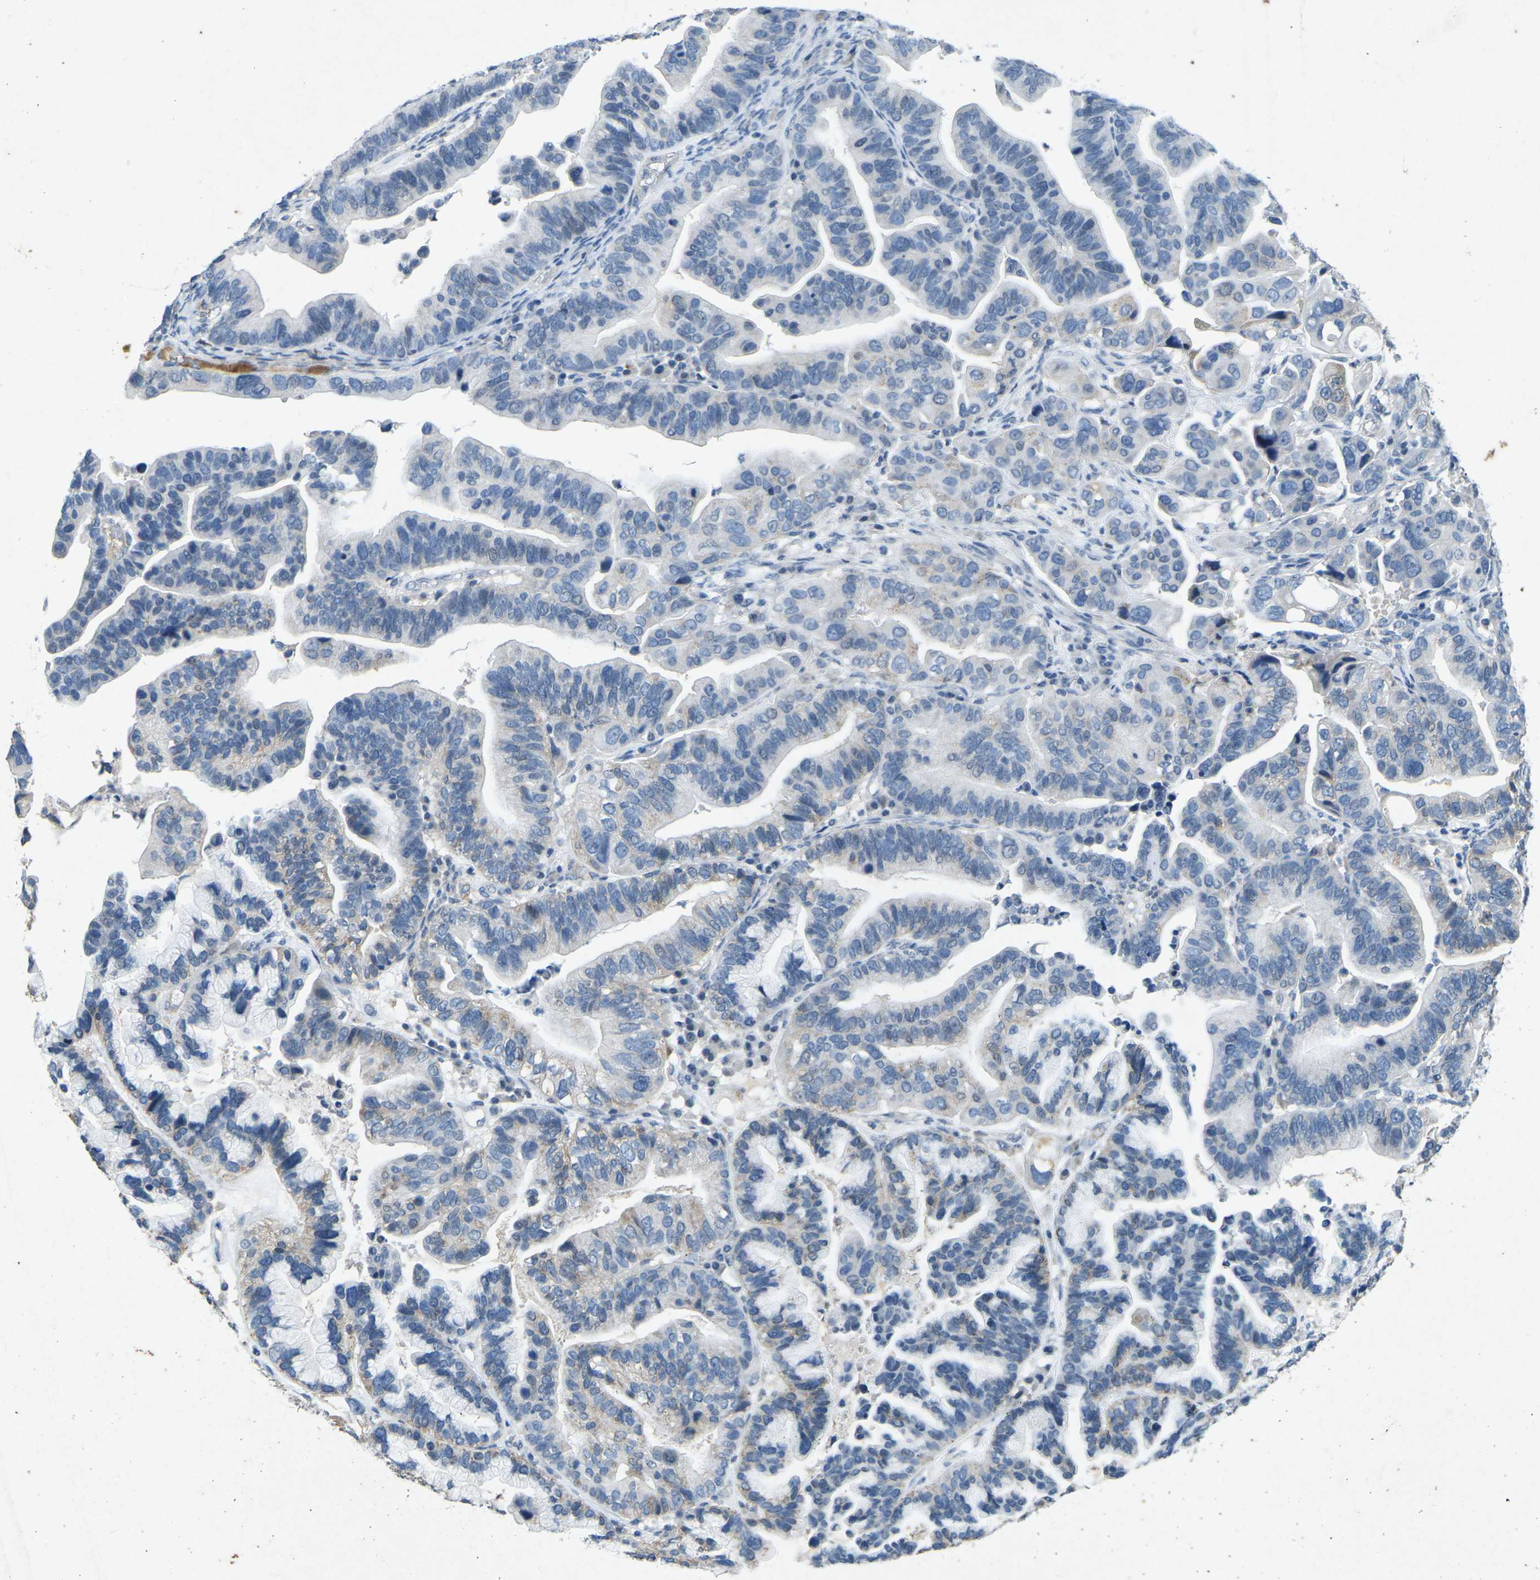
{"staining": {"intensity": "negative", "quantity": "none", "location": "none"}, "tissue": "ovarian cancer", "cell_type": "Tumor cells", "image_type": "cancer", "snomed": [{"axis": "morphology", "description": "Cystadenocarcinoma, serous, NOS"}, {"axis": "topography", "description": "Ovary"}], "caption": "IHC of ovarian cancer demonstrates no staining in tumor cells.", "gene": "A1BG", "patient": {"sex": "female", "age": 56}}